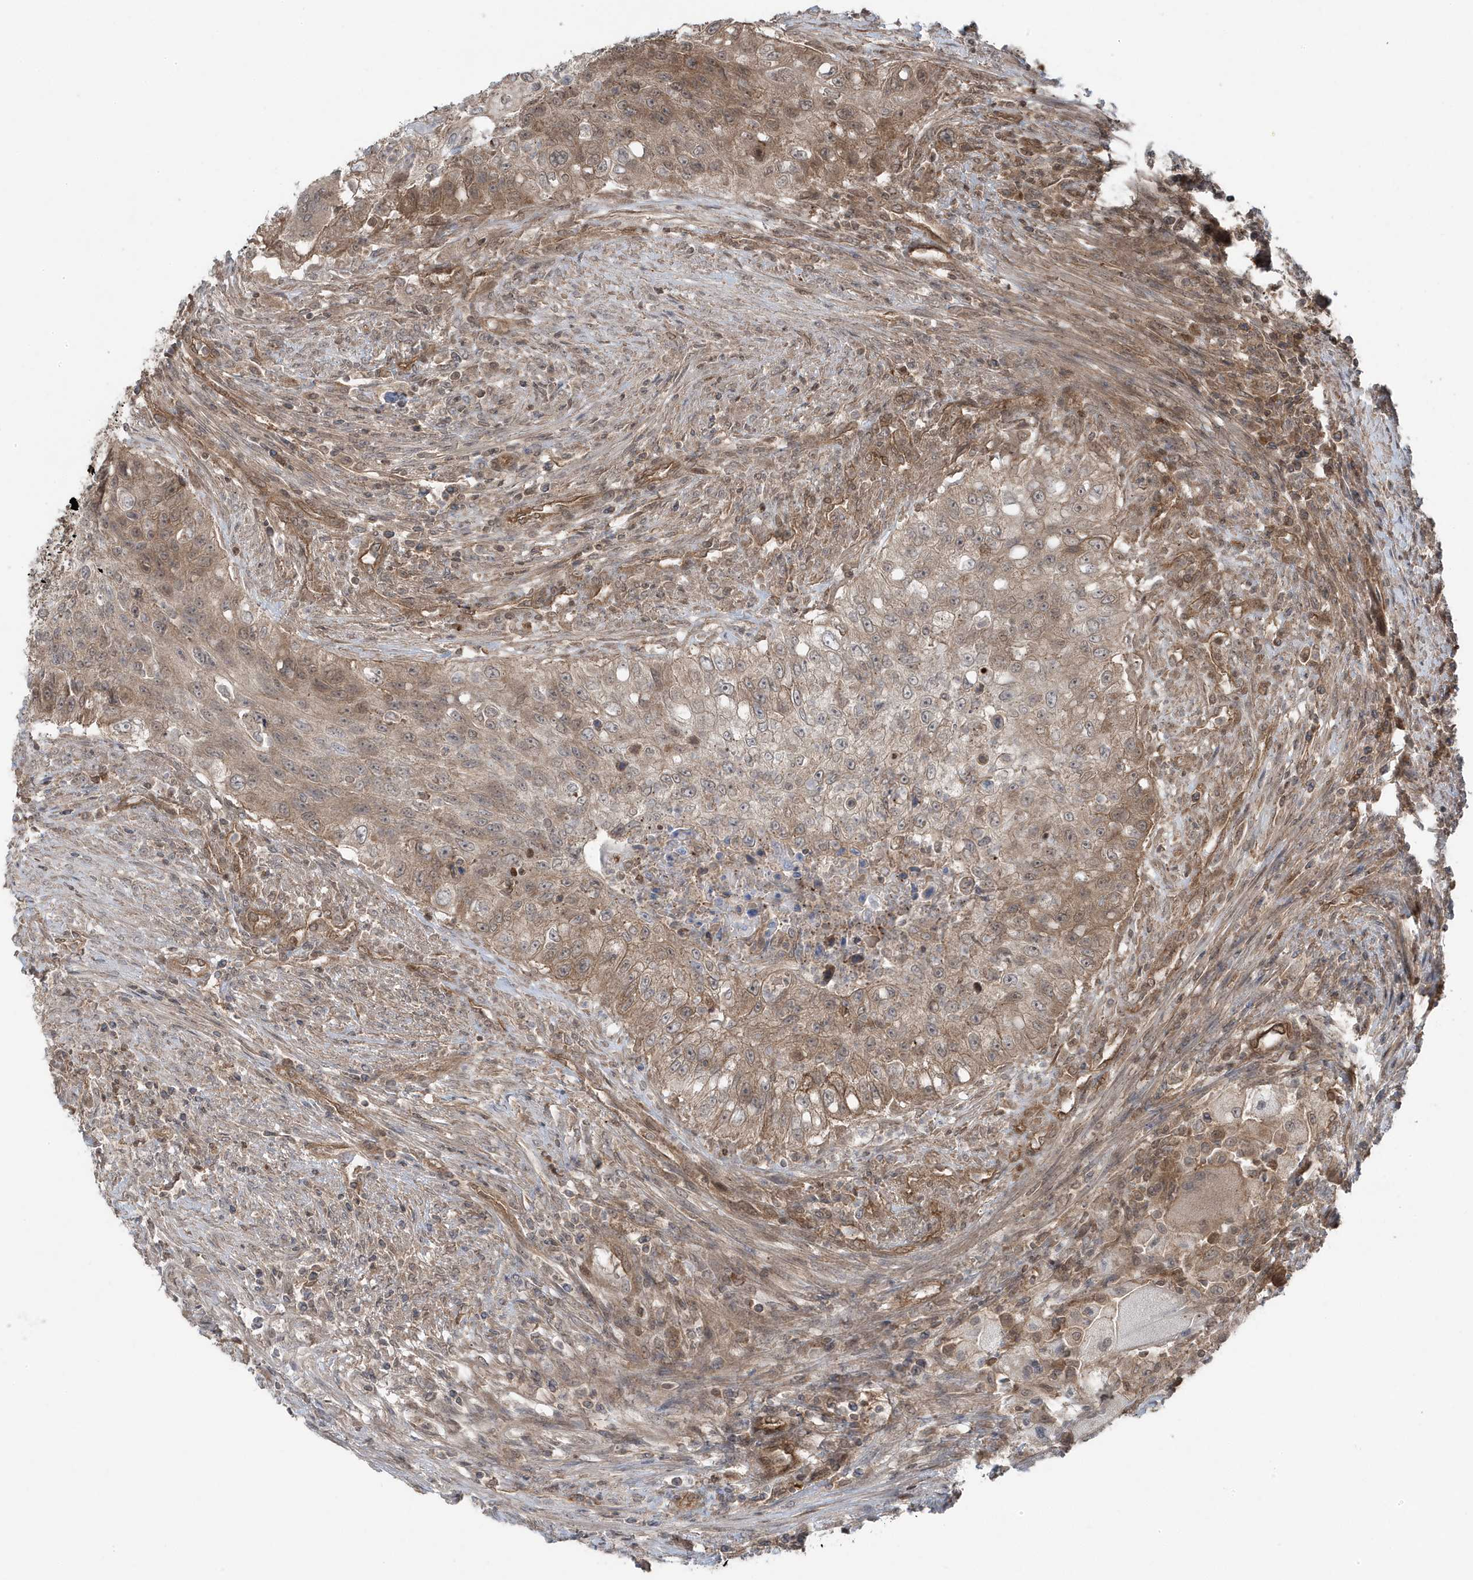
{"staining": {"intensity": "weak", "quantity": "25%-75%", "location": "cytoplasmic/membranous"}, "tissue": "urothelial cancer", "cell_type": "Tumor cells", "image_type": "cancer", "snomed": [{"axis": "morphology", "description": "Urothelial carcinoma, High grade"}, {"axis": "topography", "description": "Urinary bladder"}], "caption": "Protein expression analysis of human urothelial cancer reveals weak cytoplasmic/membranous expression in approximately 25%-75% of tumor cells.", "gene": "MAPK1IP1L", "patient": {"sex": "female", "age": 60}}